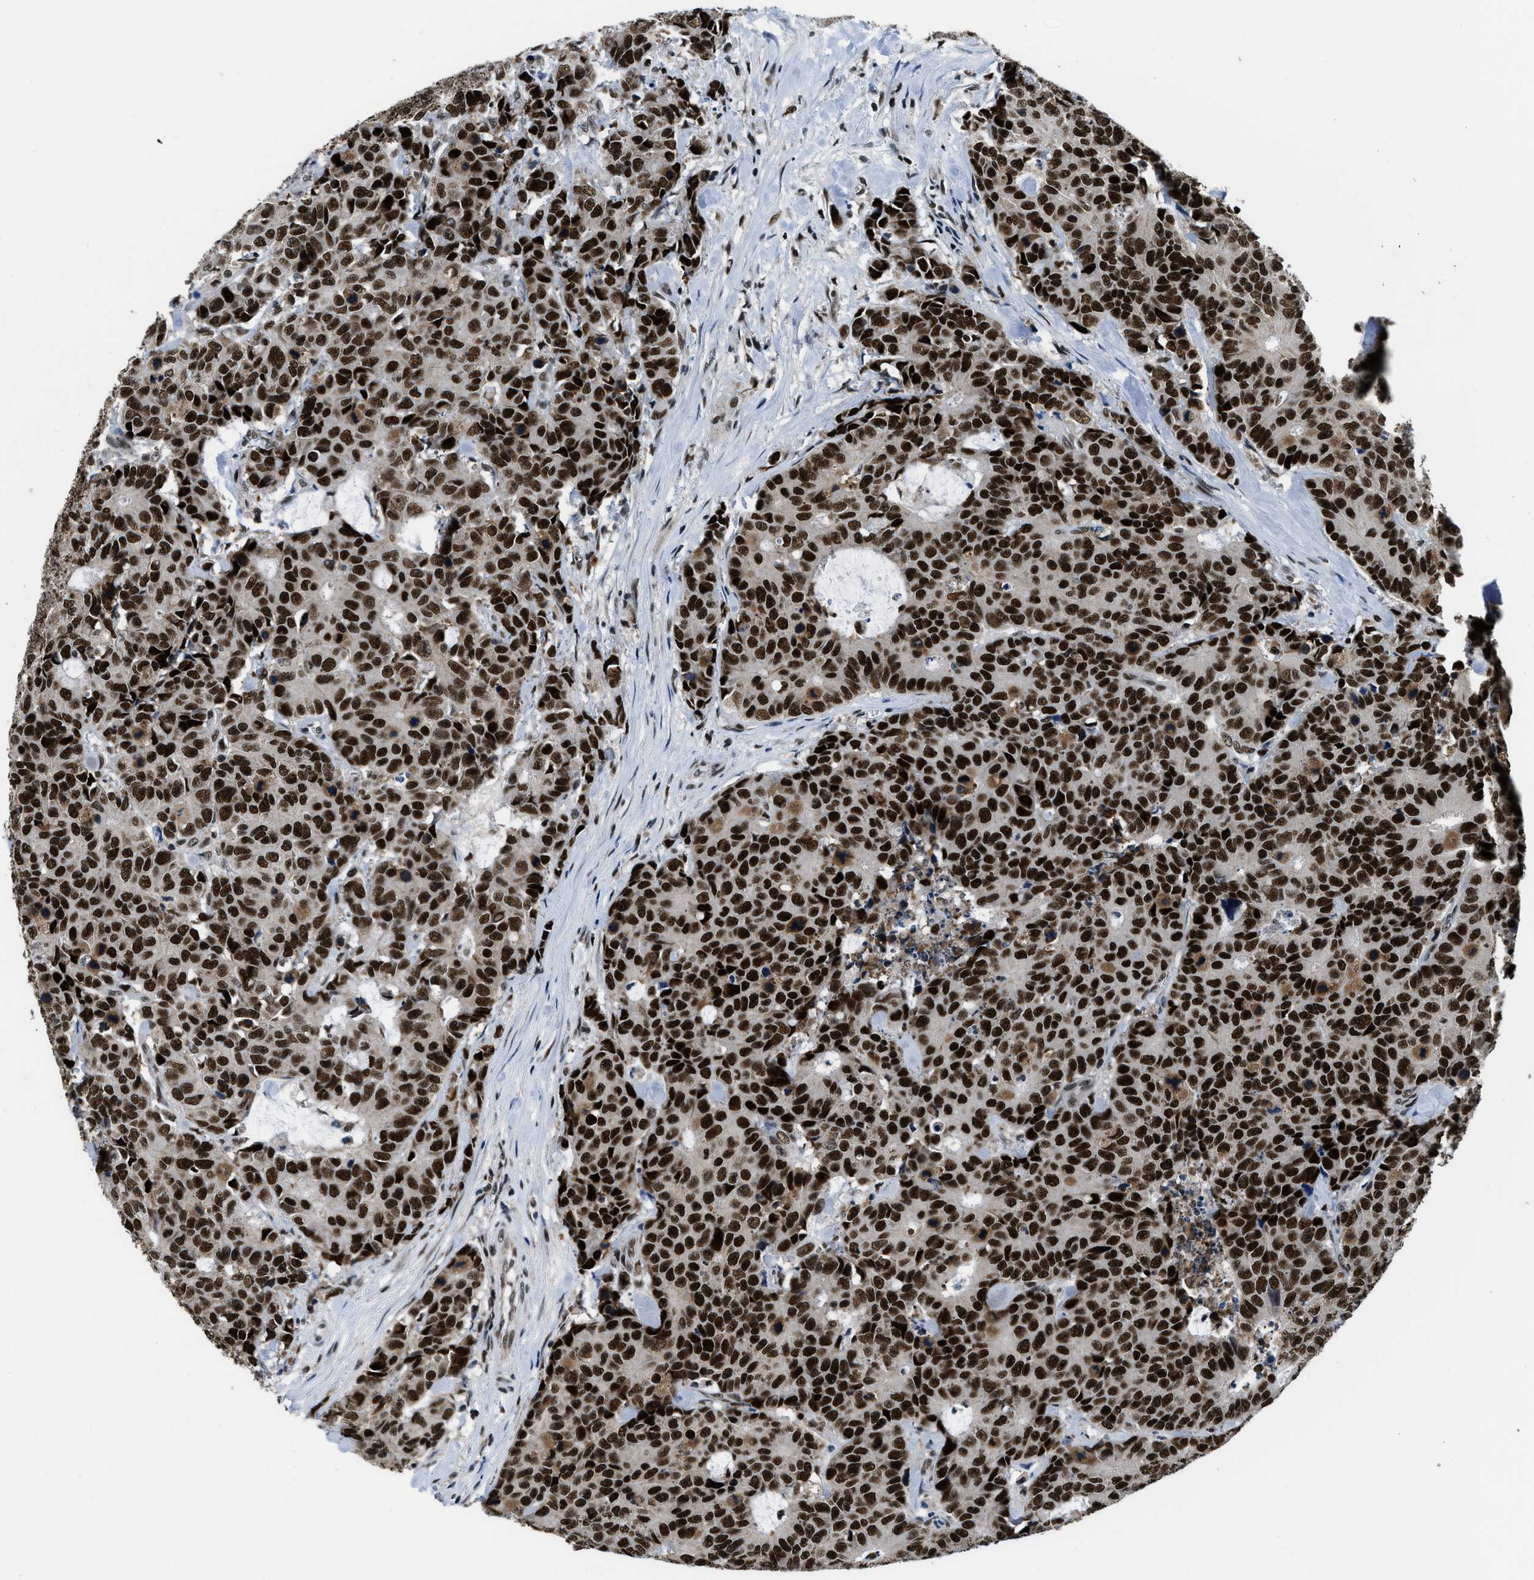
{"staining": {"intensity": "strong", "quantity": ">75%", "location": "nuclear"}, "tissue": "colorectal cancer", "cell_type": "Tumor cells", "image_type": "cancer", "snomed": [{"axis": "morphology", "description": "Adenocarcinoma, NOS"}, {"axis": "topography", "description": "Colon"}], "caption": "Strong nuclear positivity for a protein is seen in approximately >75% of tumor cells of adenocarcinoma (colorectal) using immunohistochemistry (IHC).", "gene": "KDM3B", "patient": {"sex": "female", "age": 86}}